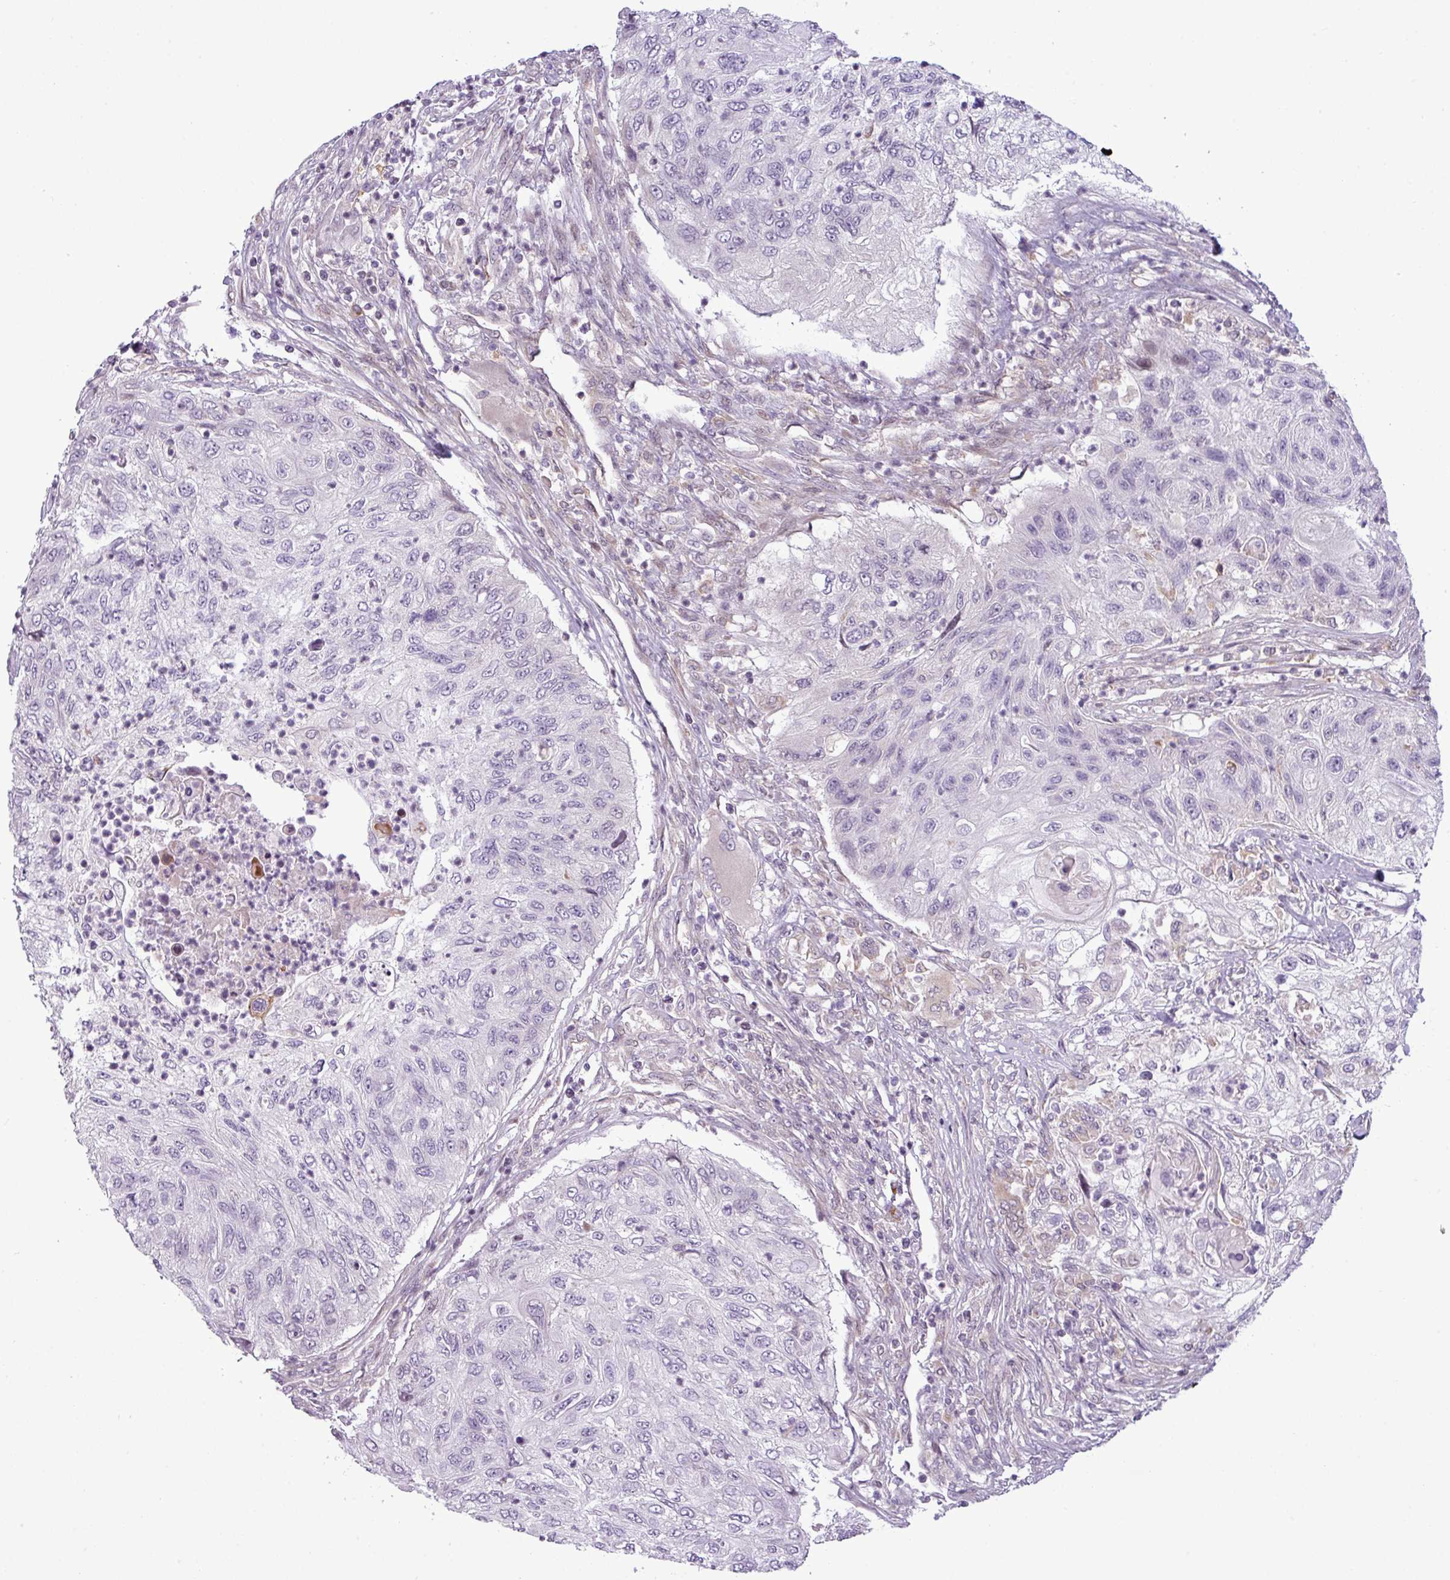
{"staining": {"intensity": "negative", "quantity": "none", "location": "none"}, "tissue": "urothelial cancer", "cell_type": "Tumor cells", "image_type": "cancer", "snomed": [{"axis": "morphology", "description": "Urothelial carcinoma, High grade"}, {"axis": "topography", "description": "Urinary bladder"}], "caption": "Human high-grade urothelial carcinoma stained for a protein using immunohistochemistry (IHC) shows no staining in tumor cells.", "gene": "SLC66A2", "patient": {"sex": "female", "age": 60}}